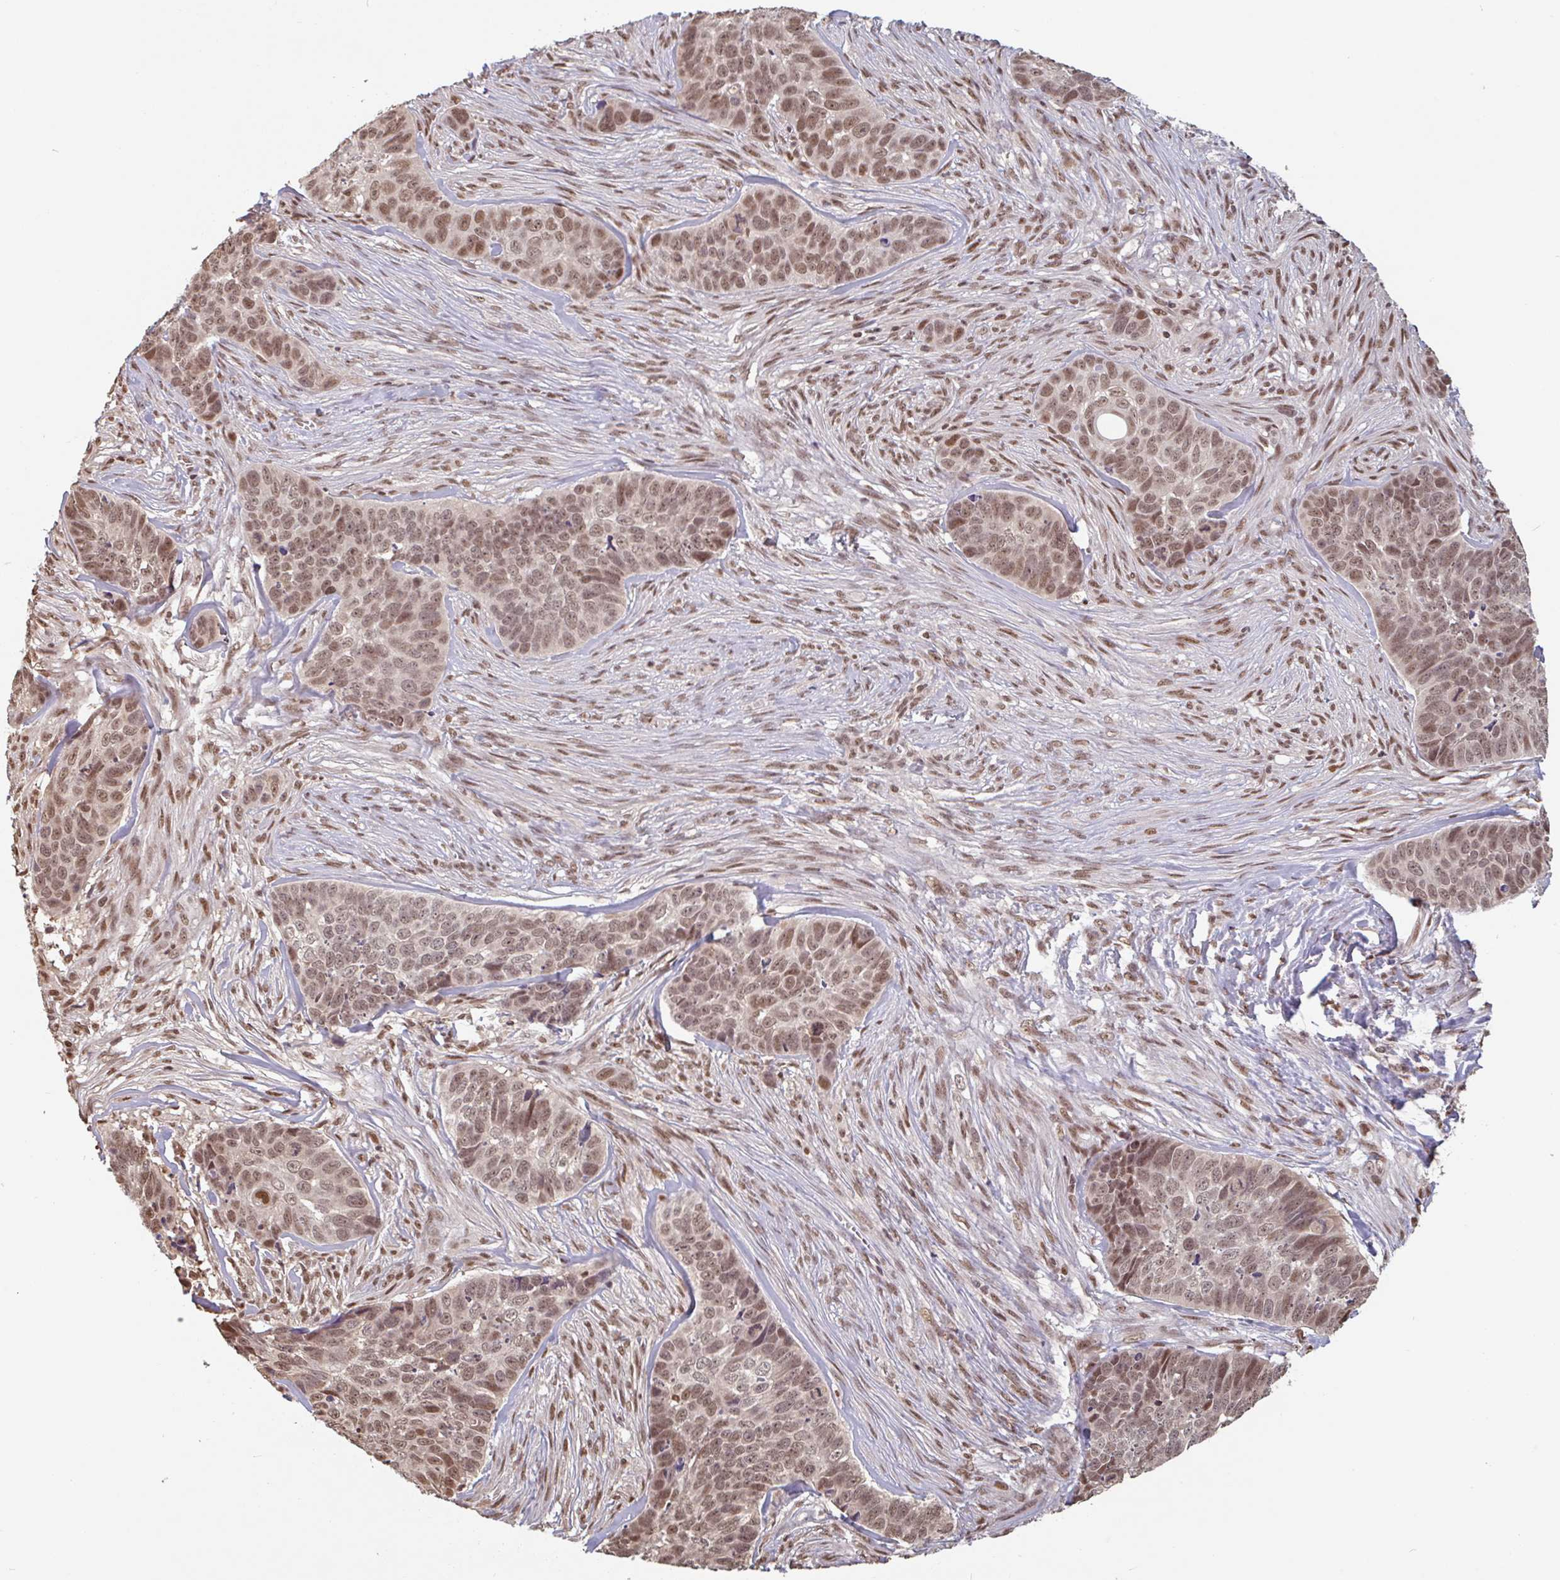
{"staining": {"intensity": "moderate", "quantity": ">75%", "location": "nuclear"}, "tissue": "skin cancer", "cell_type": "Tumor cells", "image_type": "cancer", "snomed": [{"axis": "morphology", "description": "Basal cell carcinoma"}, {"axis": "topography", "description": "Skin"}], "caption": "Immunohistochemistry (IHC) histopathology image of neoplastic tissue: human skin cancer (basal cell carcinoma) stained using immunohistochemistry reveals medium levels of moderate protein expression localized specifically in the nuclear of tumor cells, appearing as a nuclear brown color.", "gene": "DR1", "patient": {"sex": "female", "age": 82}}